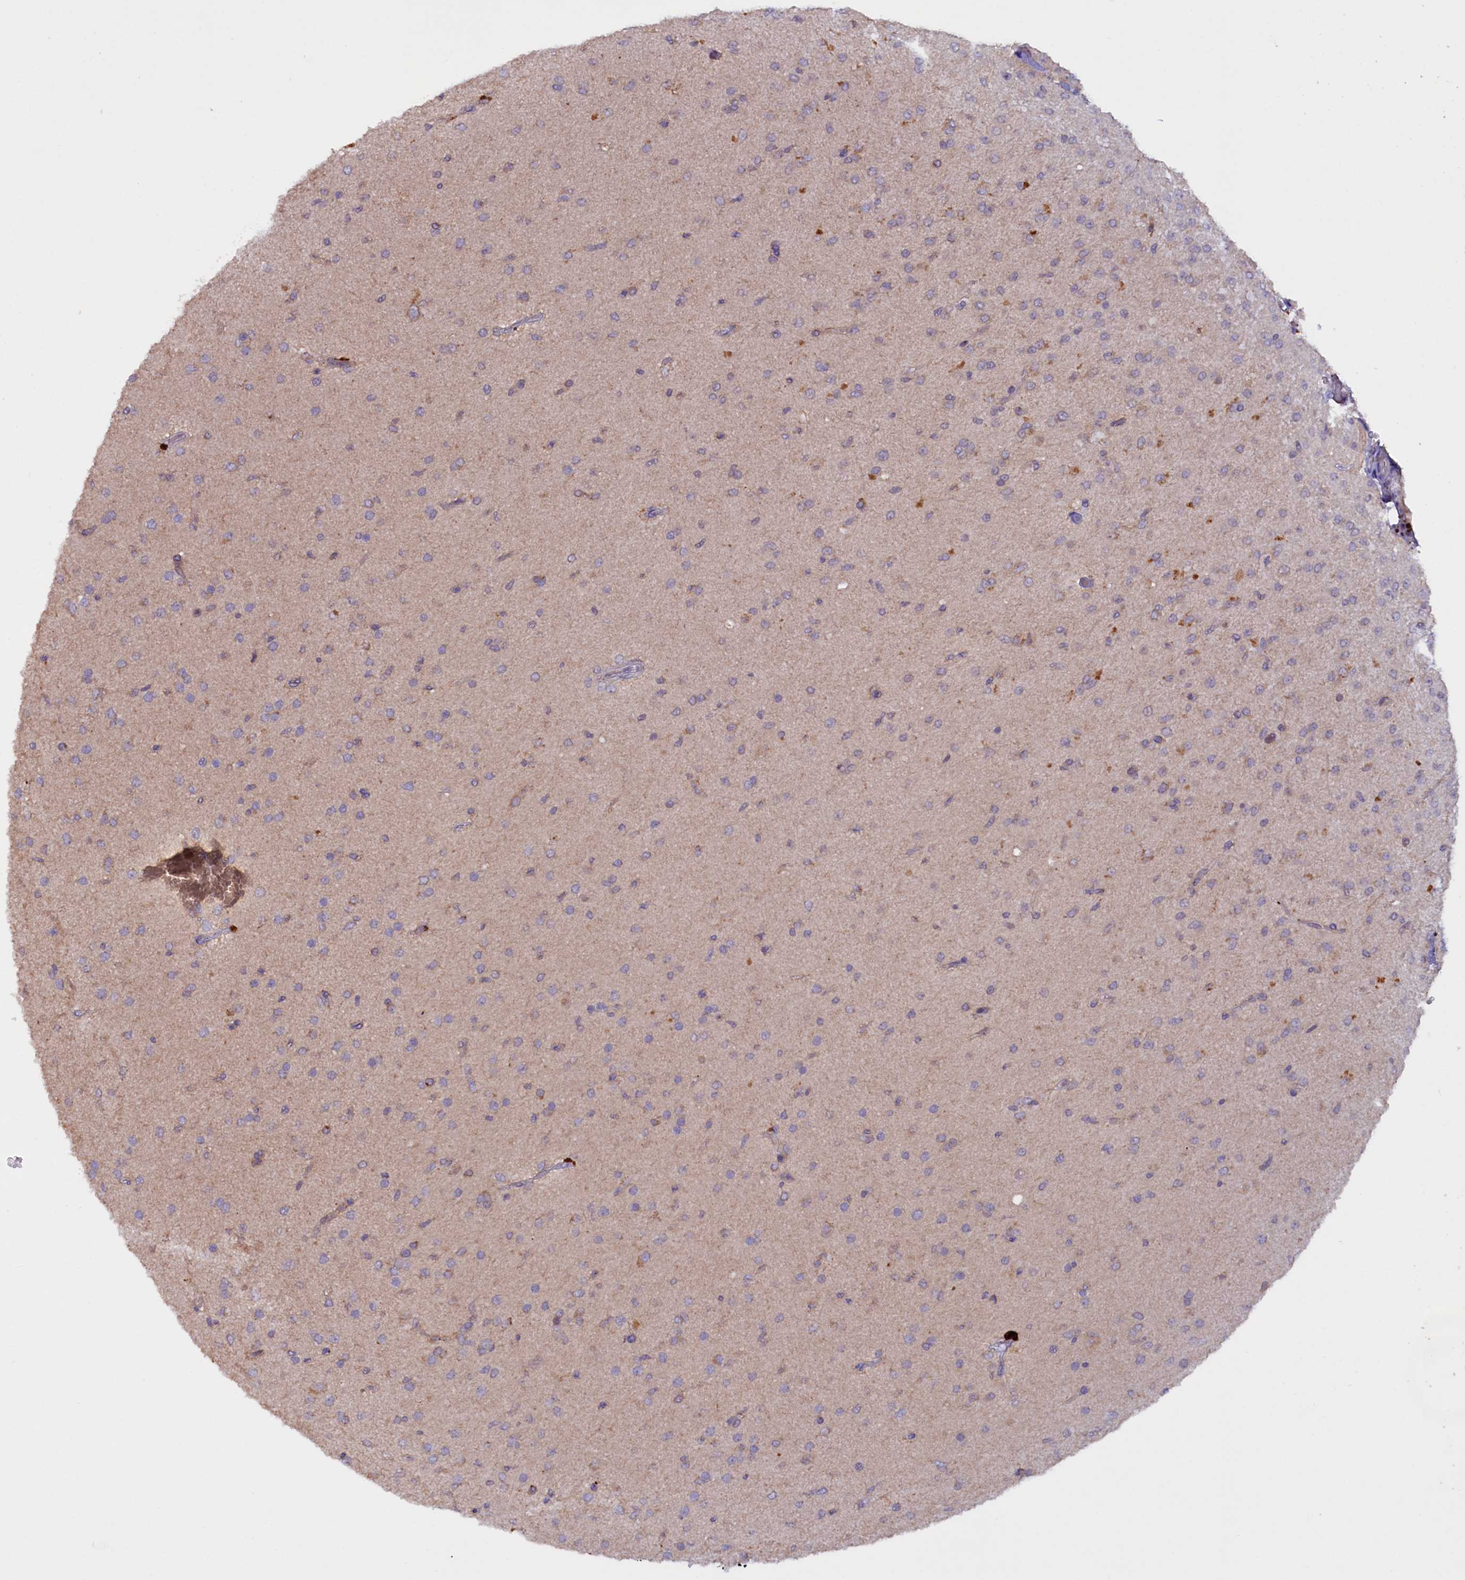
{"staining": {"intensity": "negative", "quantity": "none", "location": "none"}, "tissue": "glioma", "cell_type": "Tumor cells", "image_type": "cancer", "snomed": [{"axis": "morphology", "description": "Glioma, malignant, Low grade"}, {"axis": "topography", "description": "Brain"}], "caption": "IHC of glioma exhibits no positivity in tumor cells.", "gene": "ETFBKMT", "patient": {"sex": "male", "age": 65}}